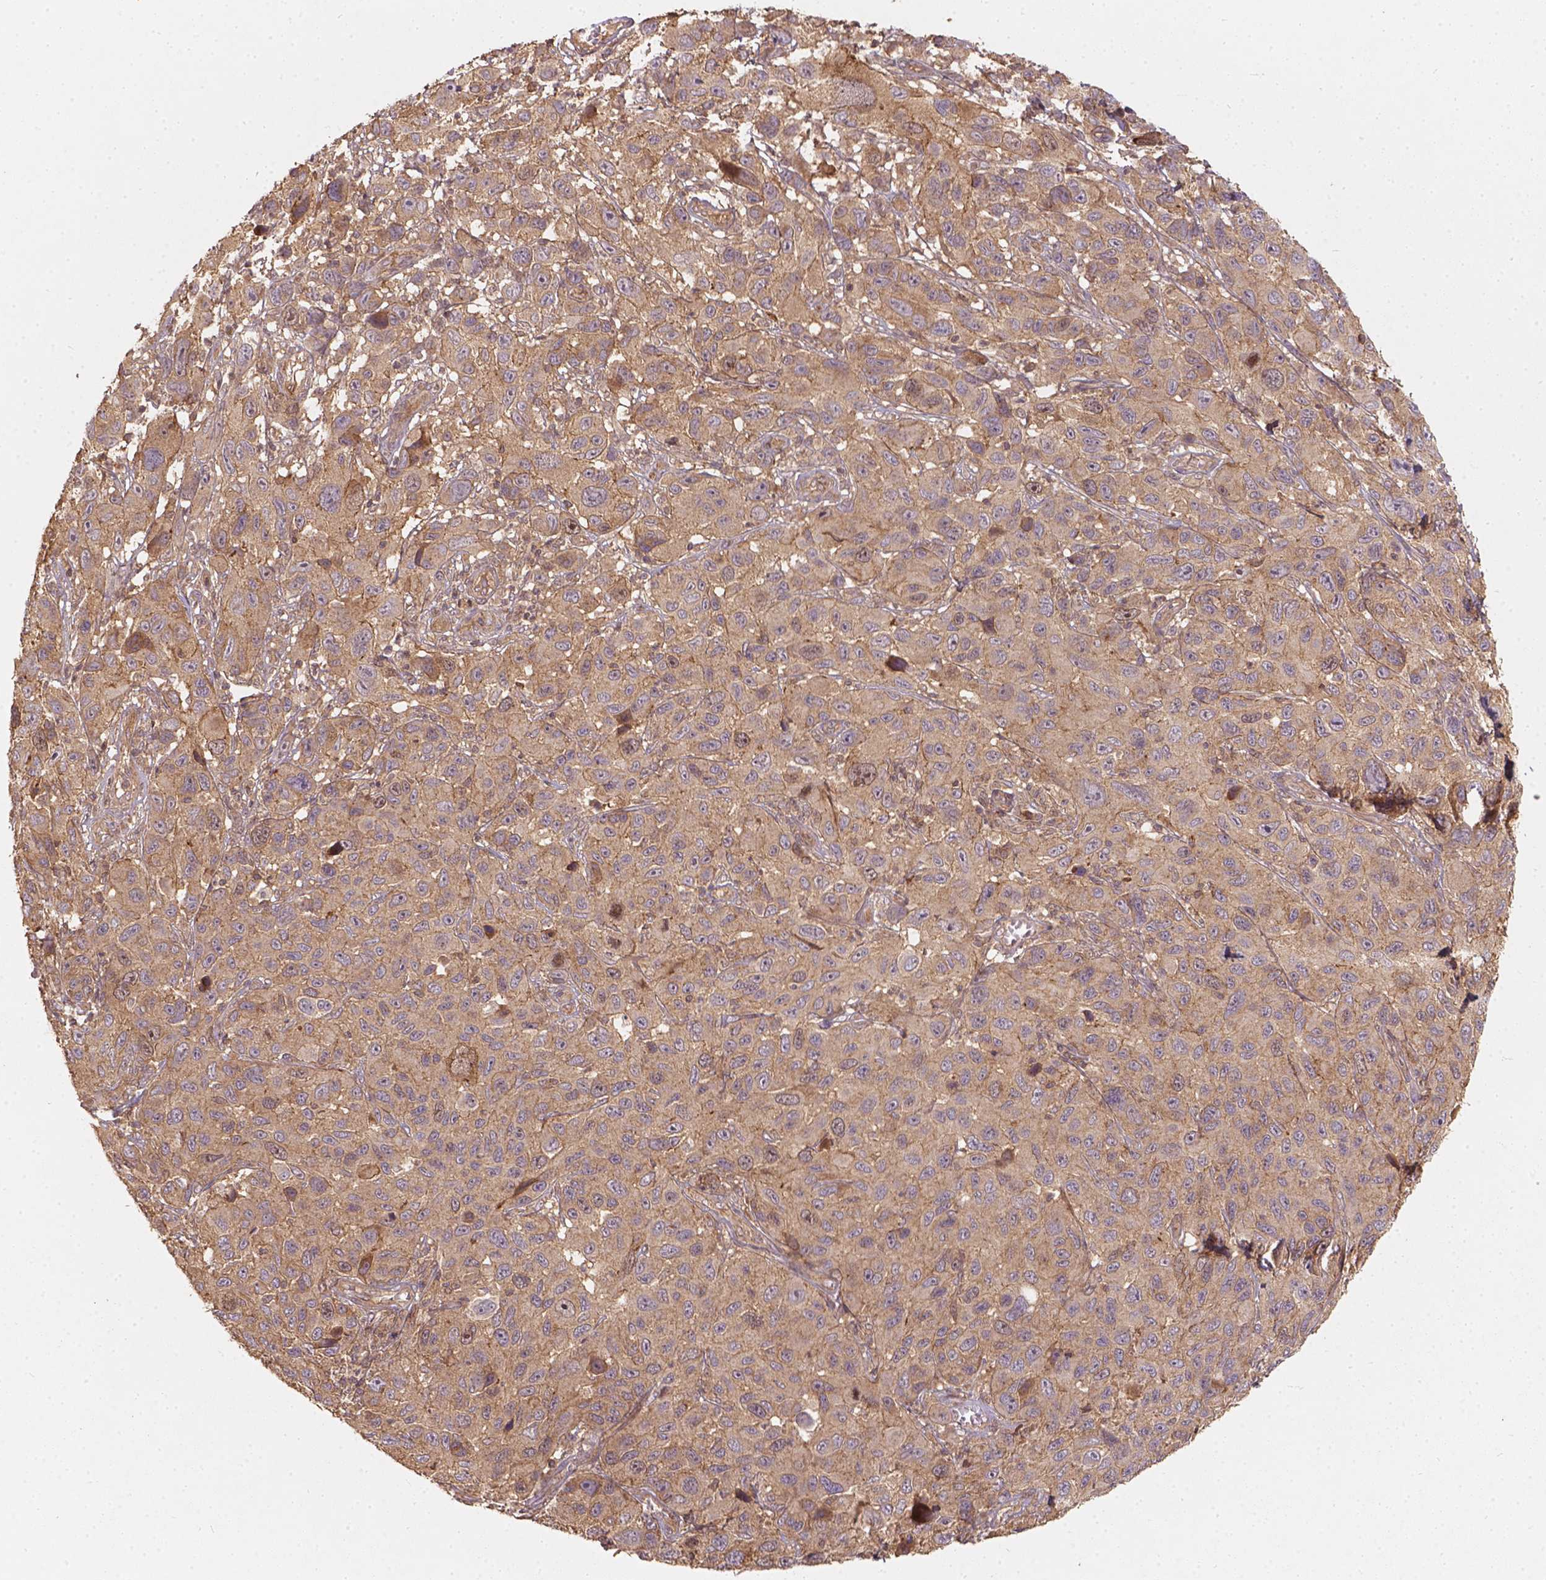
{"staining": {"intensity": "moderate", "quantity": ">75%", "location": "cytoplasmic/membranous"}, "tissue": "melanoma", "cell_type": "Tumor cells", "image_type": "cancer", "snomed": [{"axis": "morphology", "description": "Malignant melanoma, NOS"}, {"axis": "topography", "description": "Skin"}], "caption": "Tumor cells demonstrate medium levels of moderate cytoplasmic/membranous expression in approximately >75% of cells in malignant melanoma. The protein is stained brown, and the nuclei are stained in blue (DAB (3,3'-diaminobenzidine) IHC with brightfield microscopy, high magnification).", "gene": "XPR1", "patient": {"sex": "male", "age": 53}}